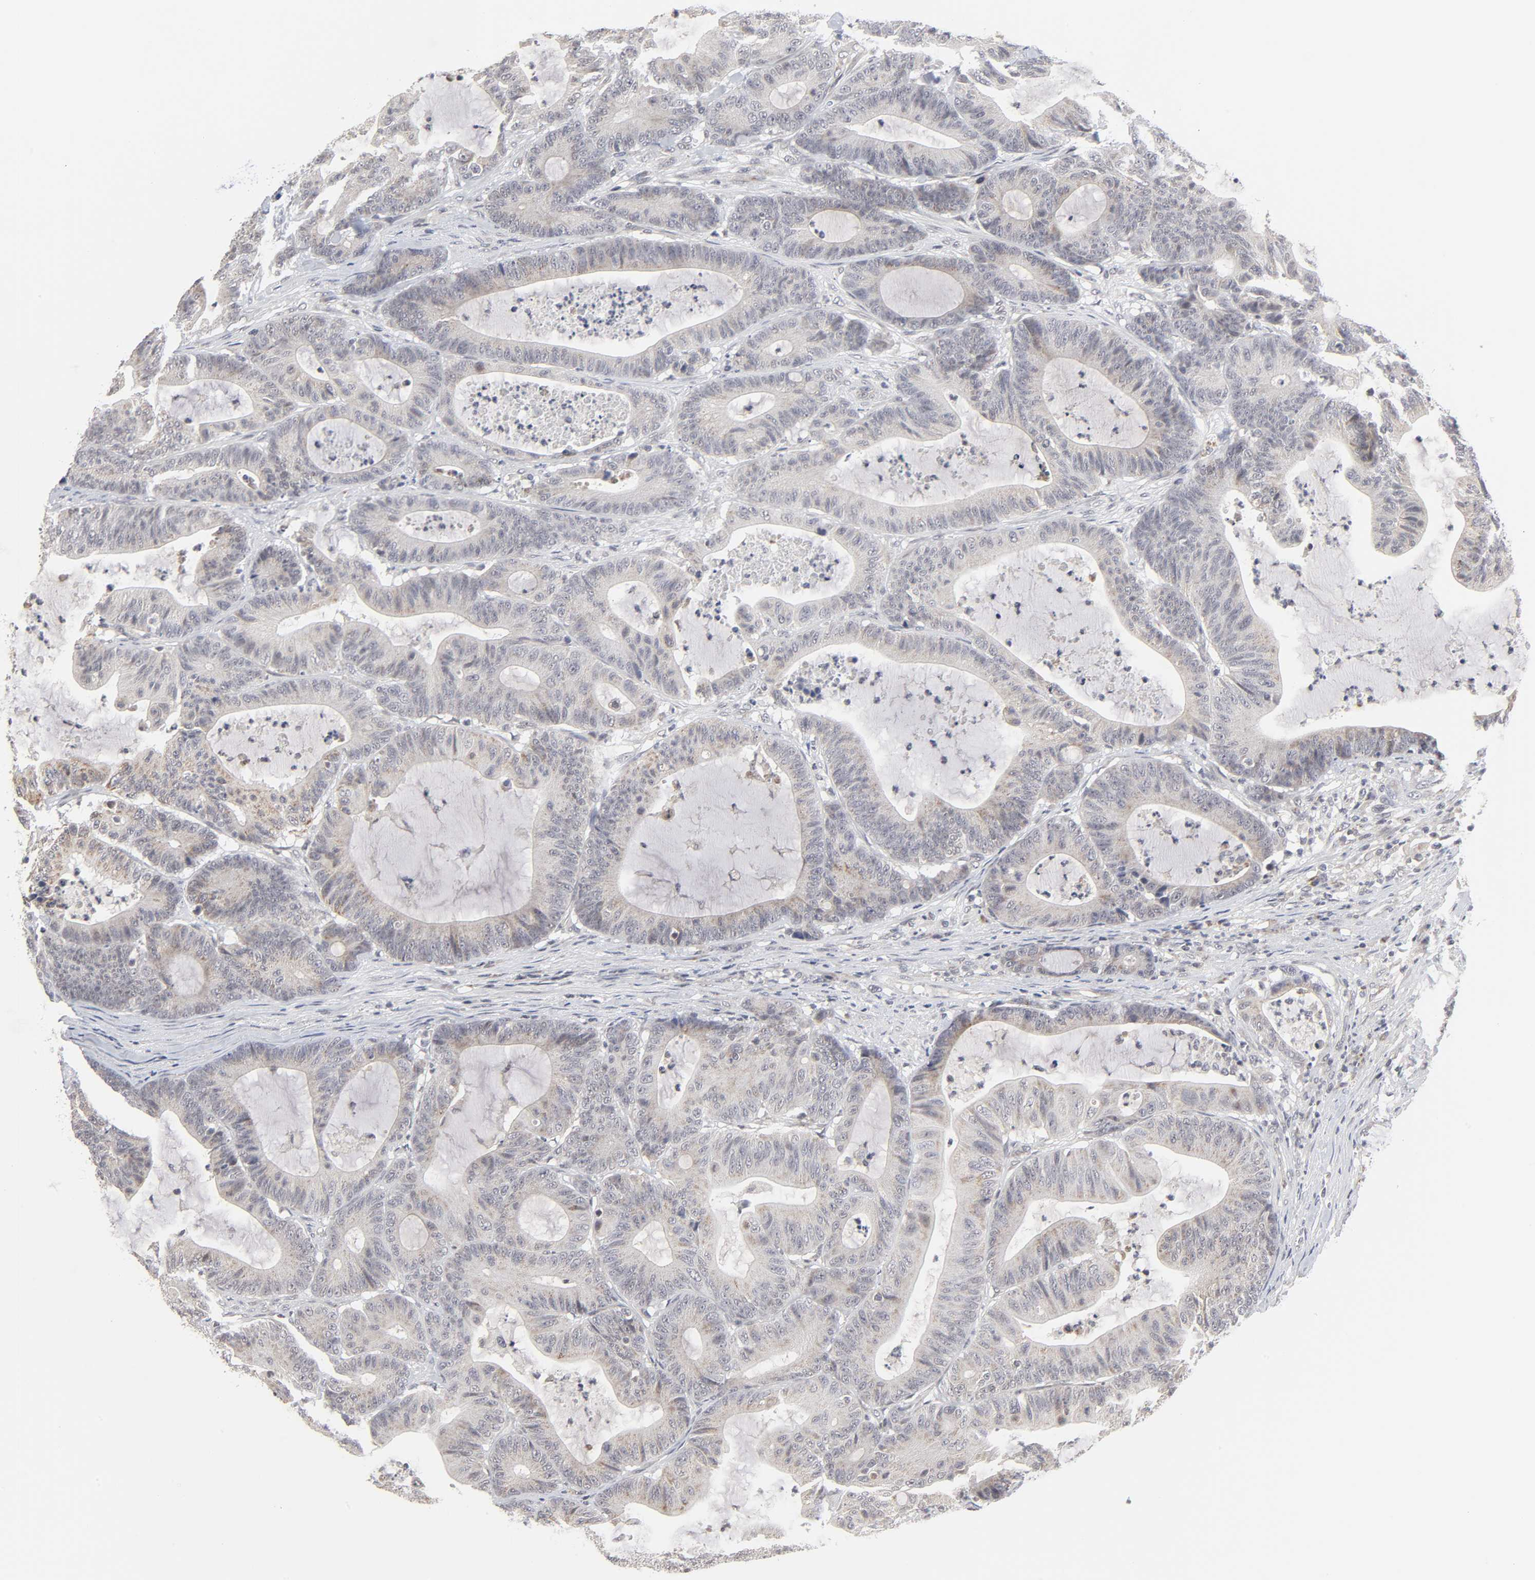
{"staining": {"intensity": "weak", "quantity": "25%-75%", "location": "cytoplasmic/membranous"}, "tissue": "colorectal cancer", "cell_type": "Tumor cells", "image_type": "cancer", "snomed": [{"axis": "morphology", "description": "Adenocarcinoma, NOS"}, {"axis": "topography", "description": "Colon"}], "caption": "A histopathology image of colorectal cancer (adenocarcinoma) stained for a protein displays weak cytoplasmic/membranous brown staining in tumor cells.", "gene": "AUH", "patient": {"sex": "female", "age": 84}}